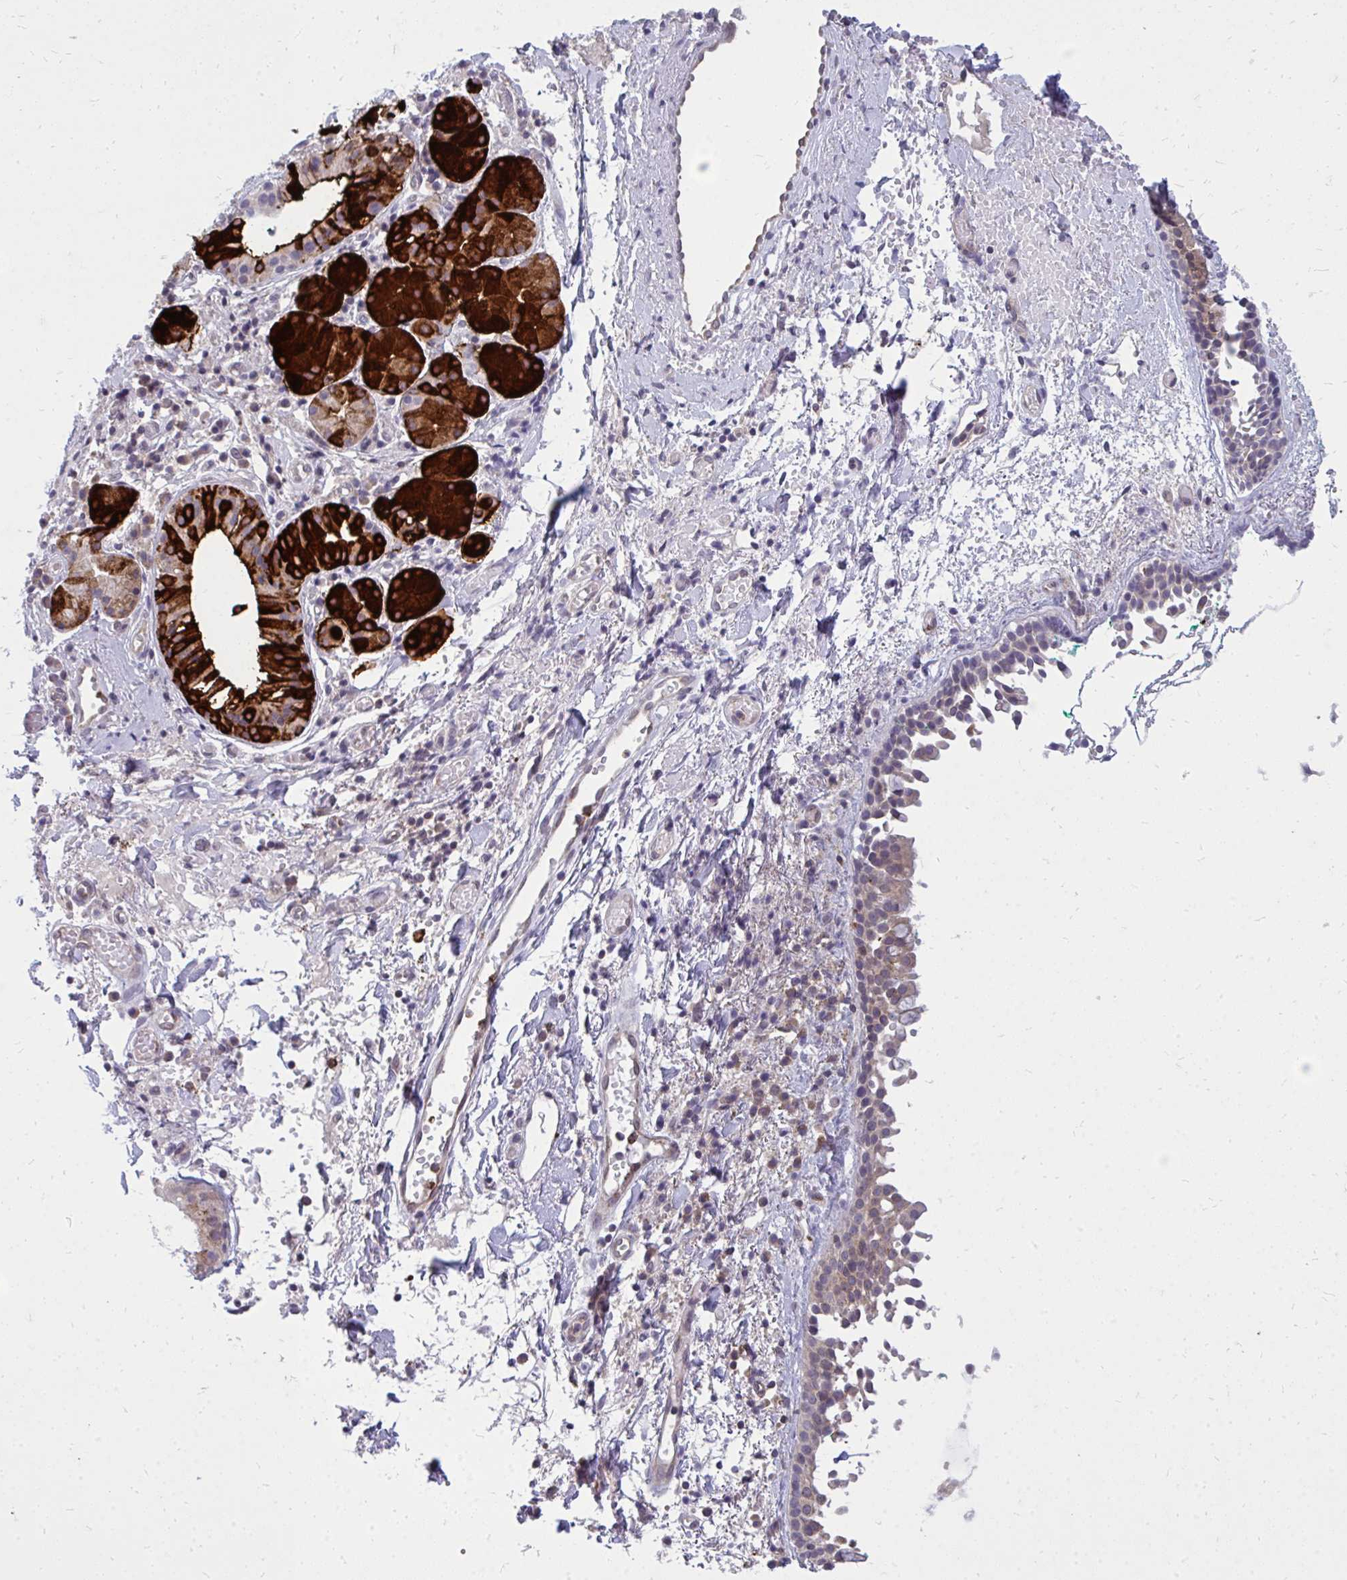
{"staining": {"intensity": "moderate", "quantity": "25%-75%", "location": "cytoplasmic/membranous"}, "tissue": "nasopharynx", "cell_type": "Respiratory epithelial cells", "image_type": "normal", "snomed": [{"axis": "morphology", "description": "Normal tissue, NOS"}, {"axis": "morphology", "description": "Basal cell carcinoma"}, {"axis": "topography", "description": "Cartilage tissue"}, {"axis": "topography", "description": "Nasopharynx"}, {"axis": "topography", "description": "Oral tissue"}], "caption": "The photomicrograph exhibits immunohistochemical staining of unremarkable nasopharynx. There is moderate cytoplasmic/membranous staining is present in approximately 25%-75% of respiratory epithelial cells.", "gene": "ACSL5", "patient": {"sex": "female", "age": 77}}